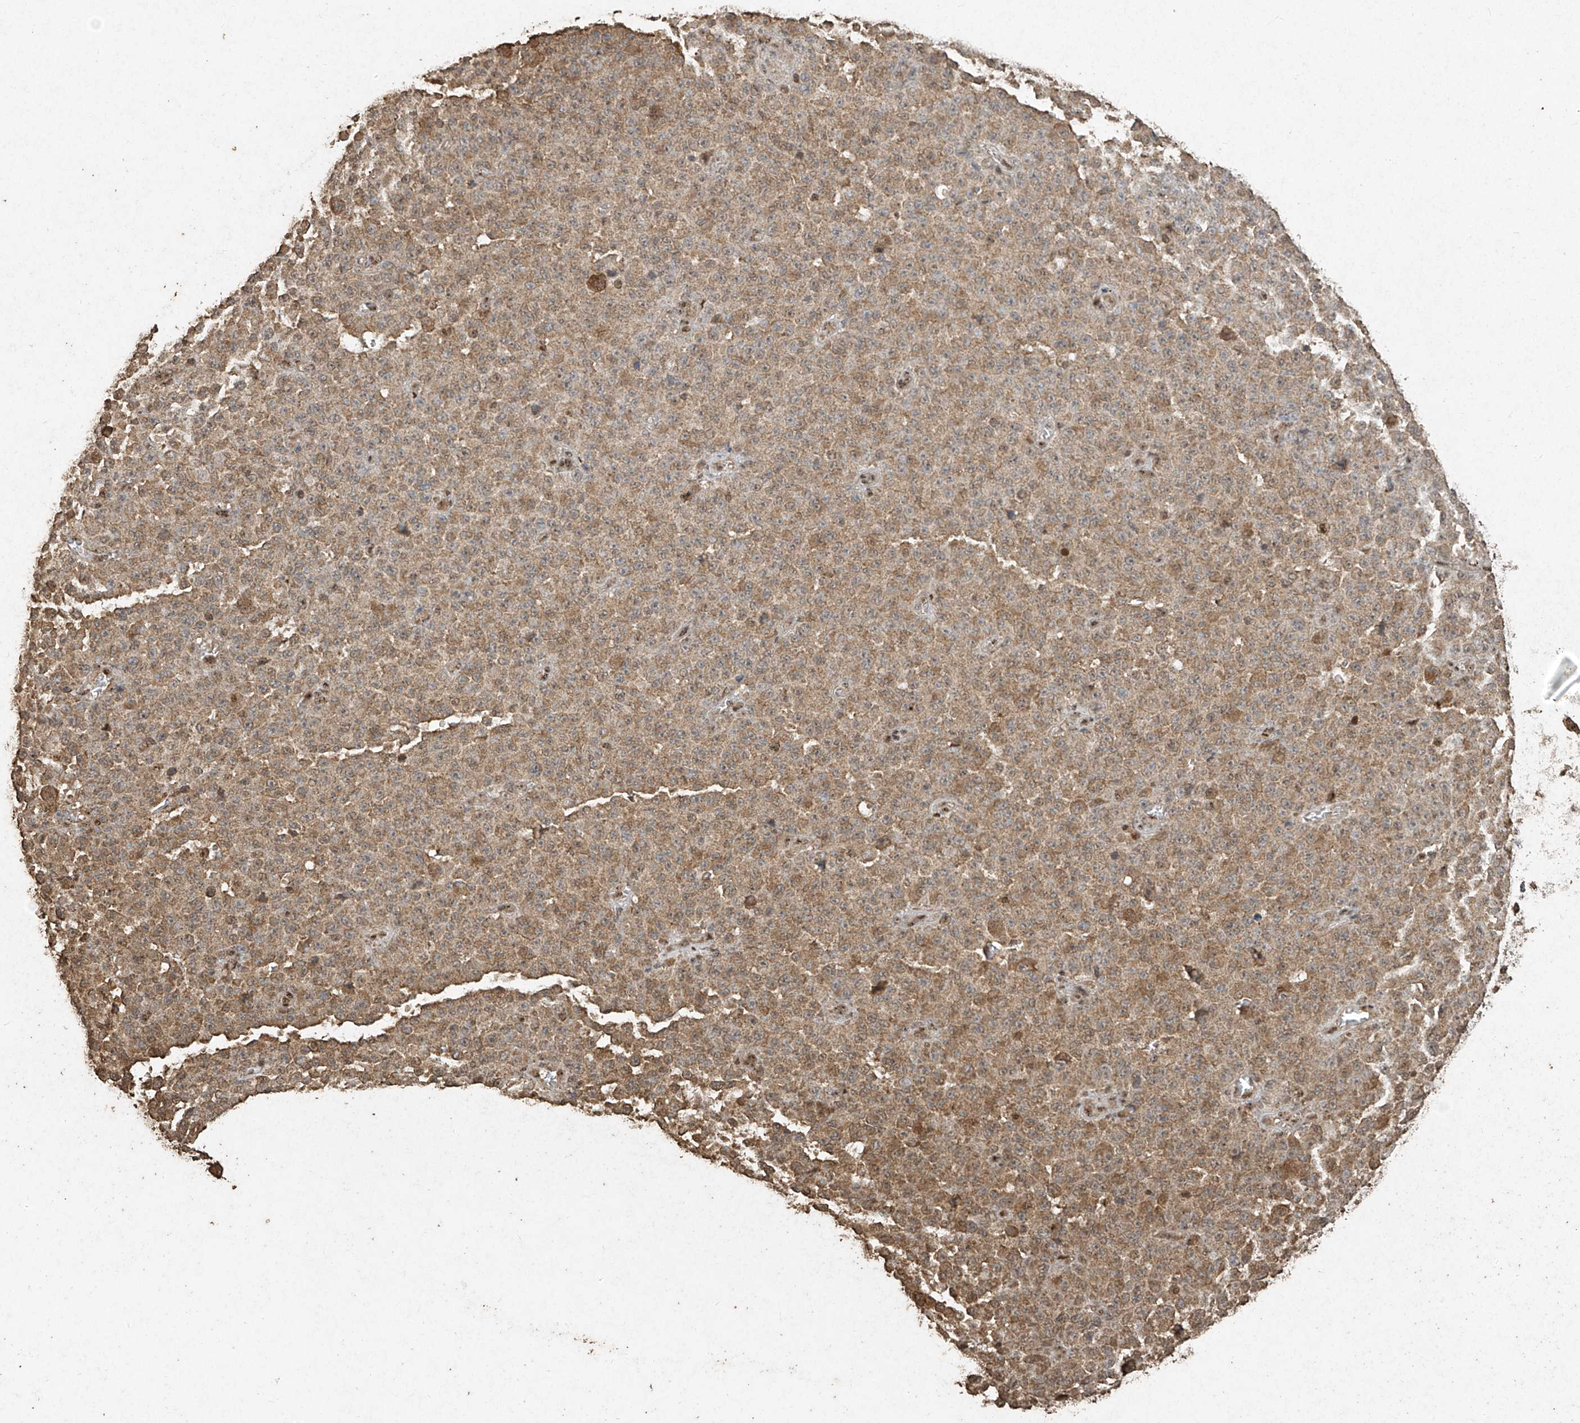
{"staining": {"intensity": "moderate", "quantity": "<25%", "location": "cytoplasmic/membranous"}, "tissue": "melanoma", "cell_type": "Tumor cells", "image_type": "cancer", "snomed": [{"axis": "morphology", "description": "Malignant melanoma, NOS"}, {"axis": "topography", "description": "Skin"}], "caption": "A micrograph showing moderate cytoplasmic/membranous expression in about <25% of tumor cells in malignant melanoma, as visualized by brown immunohistochemical staining.", "gene": "ERBB3", "patient": {"sex": "female", "age": 82}}